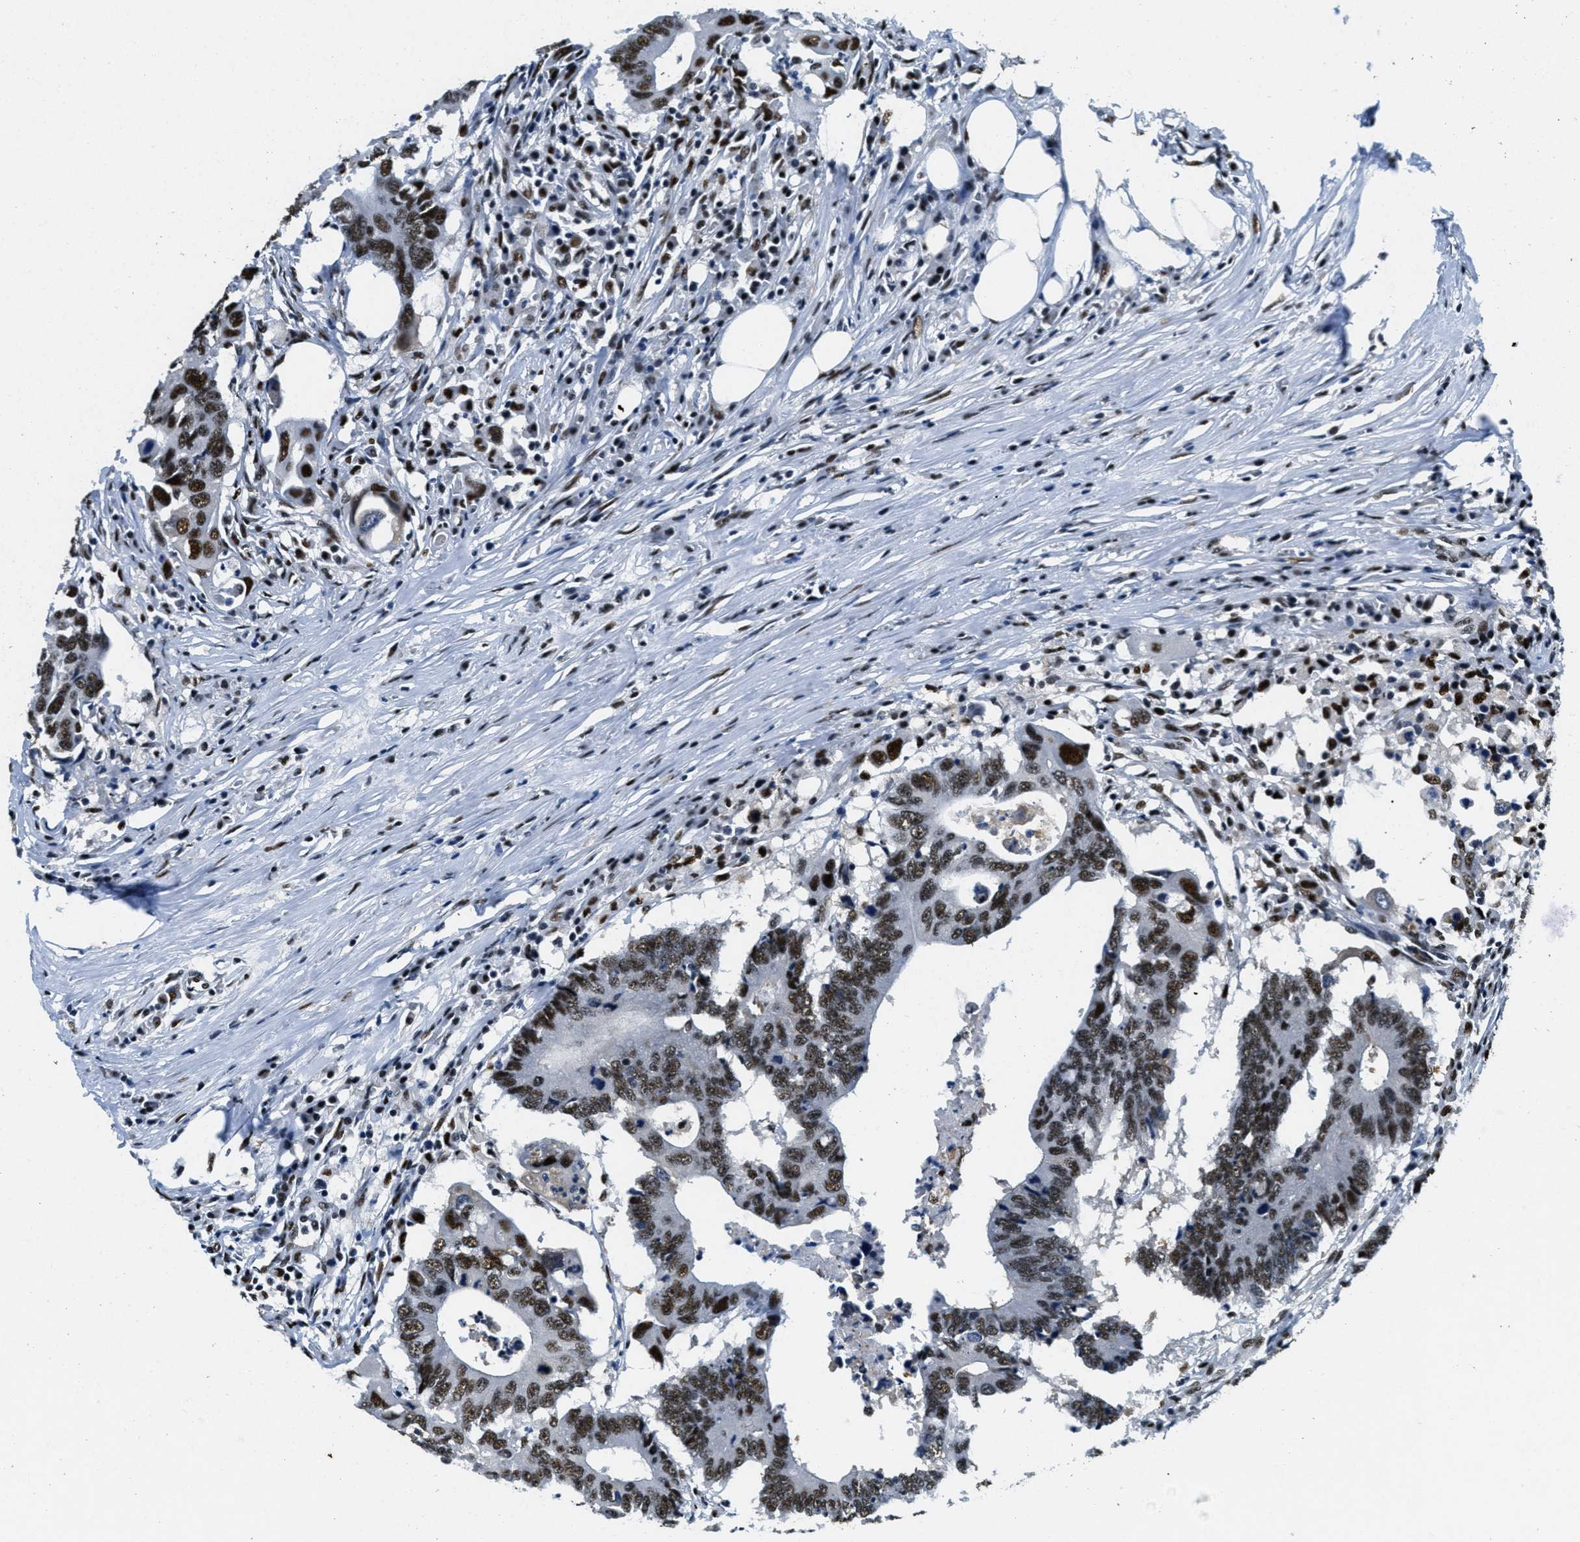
{"staining": {"intensity": "strong", "quantity": ">75%", "location": "nuclear"}, "tissue": "colorectal cancer", "cell_type": "Tumor cells", "image_type": "cancer", "snomed": [{"axis": "morphology", "description": "Adenocarcinoma, NOS"}, {"axis": "topography", "description": "Colon"}], "caption": "Adenocarcinoma (colorectal) stained for a protein (brown) reveals strong nuclear positive positivity in about >75% of tumor cells.", "gene": "SSB", "patient": {"sex": "male", "age": 71}}